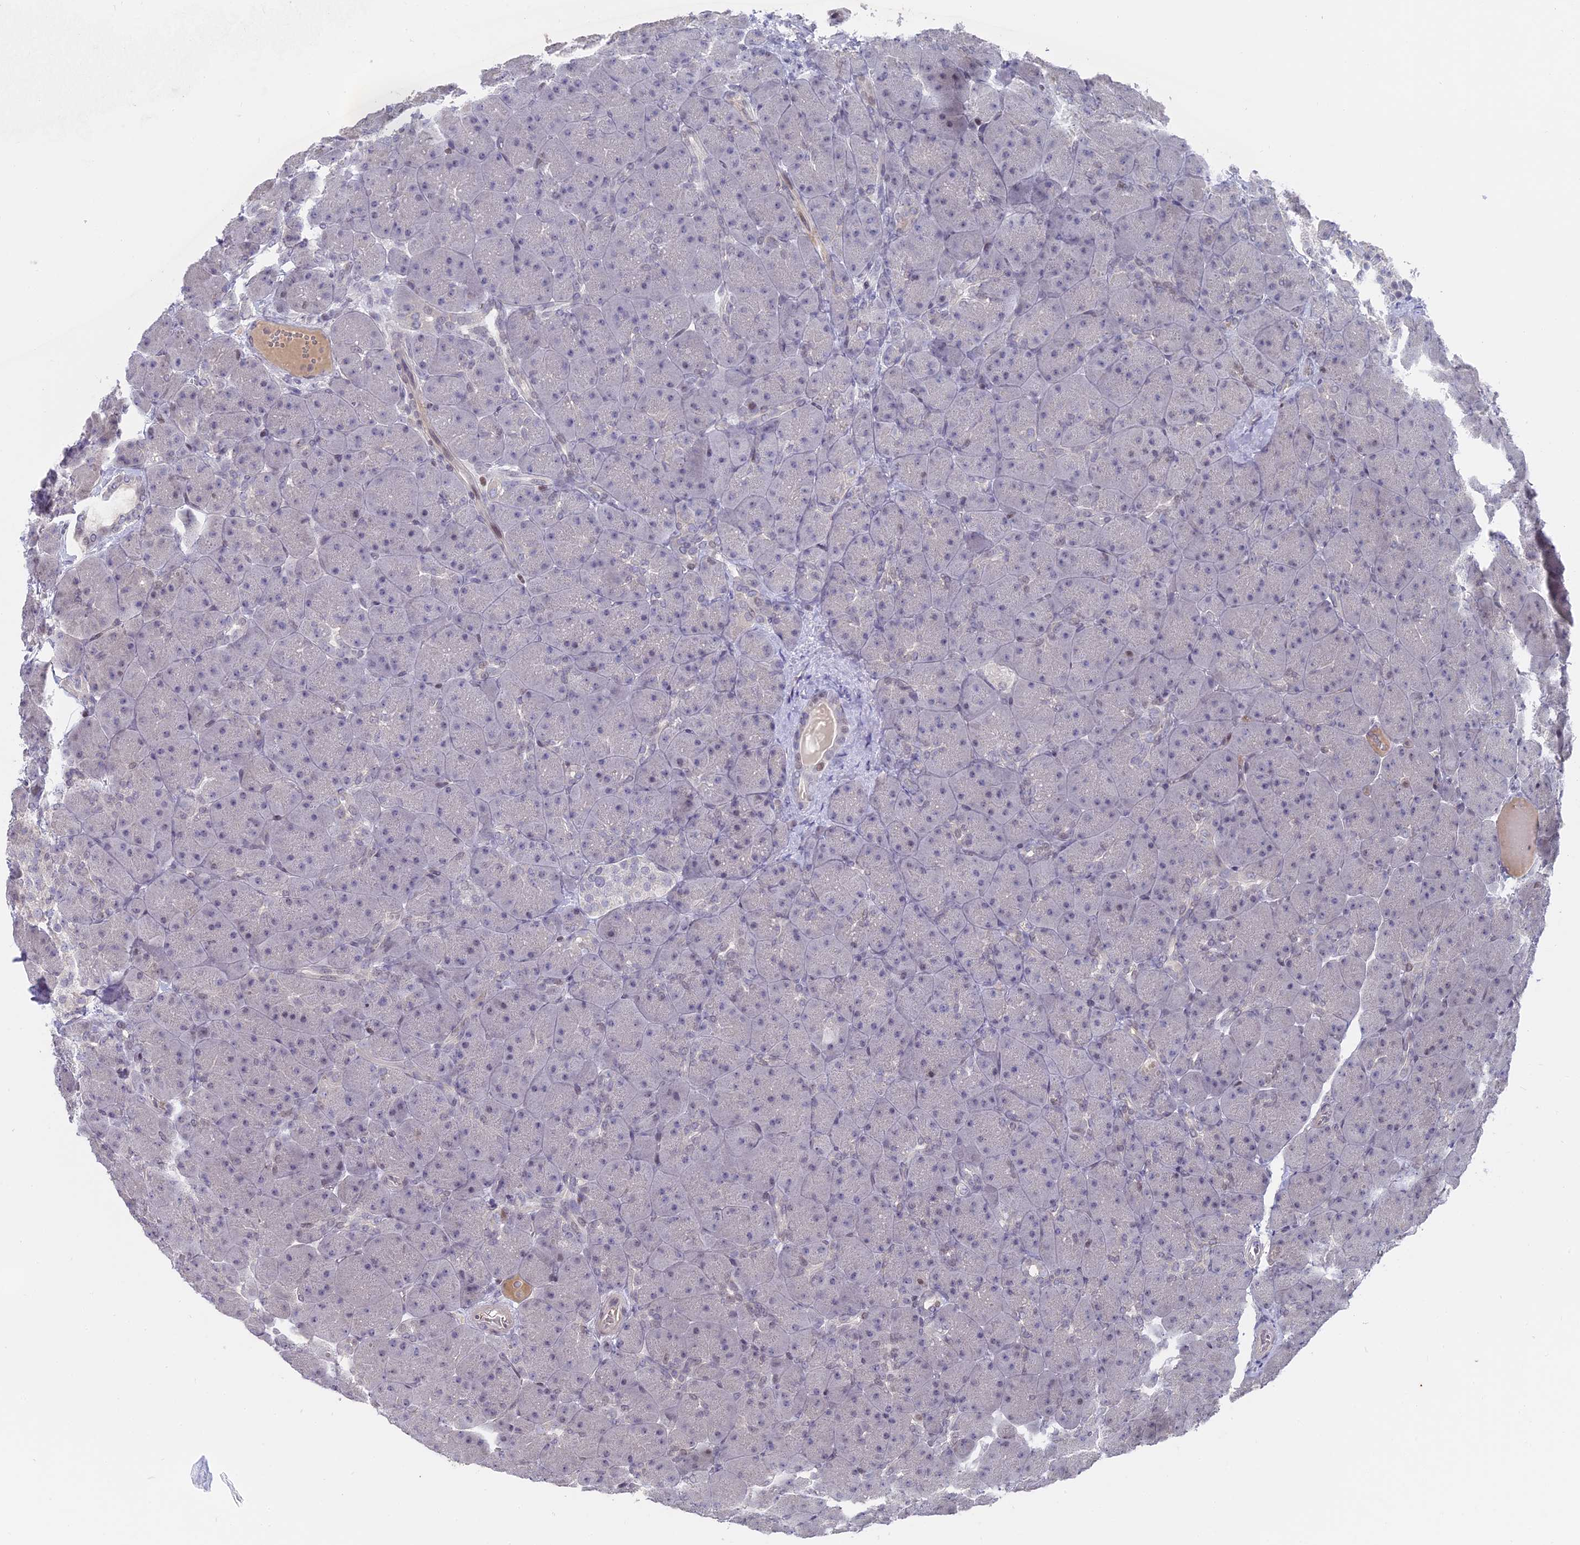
{"staining": {"intensity": "weak", "quantity": "25%-75%", "location": "nuclear"}, "tissue": "pancreas", "cell_type": "Exocrine glandular cells", "image_type": "normal", "snomed": [{"axis": "morphology", "description": "Normal tissue, NOS"}, {"axis": "topography", "description": "Pancreas"}], "caption": "DAB (3,3'-diaminobenzidine) immunohistochemical staining of unremarkable human pancreas shows weak nuclear protein expression in approximately 25%-75% of exocrine glandular cells. Nuclei are stained in blue.", "gene": "NR1H3", "patient": {"sex": "male", "age": 66}}